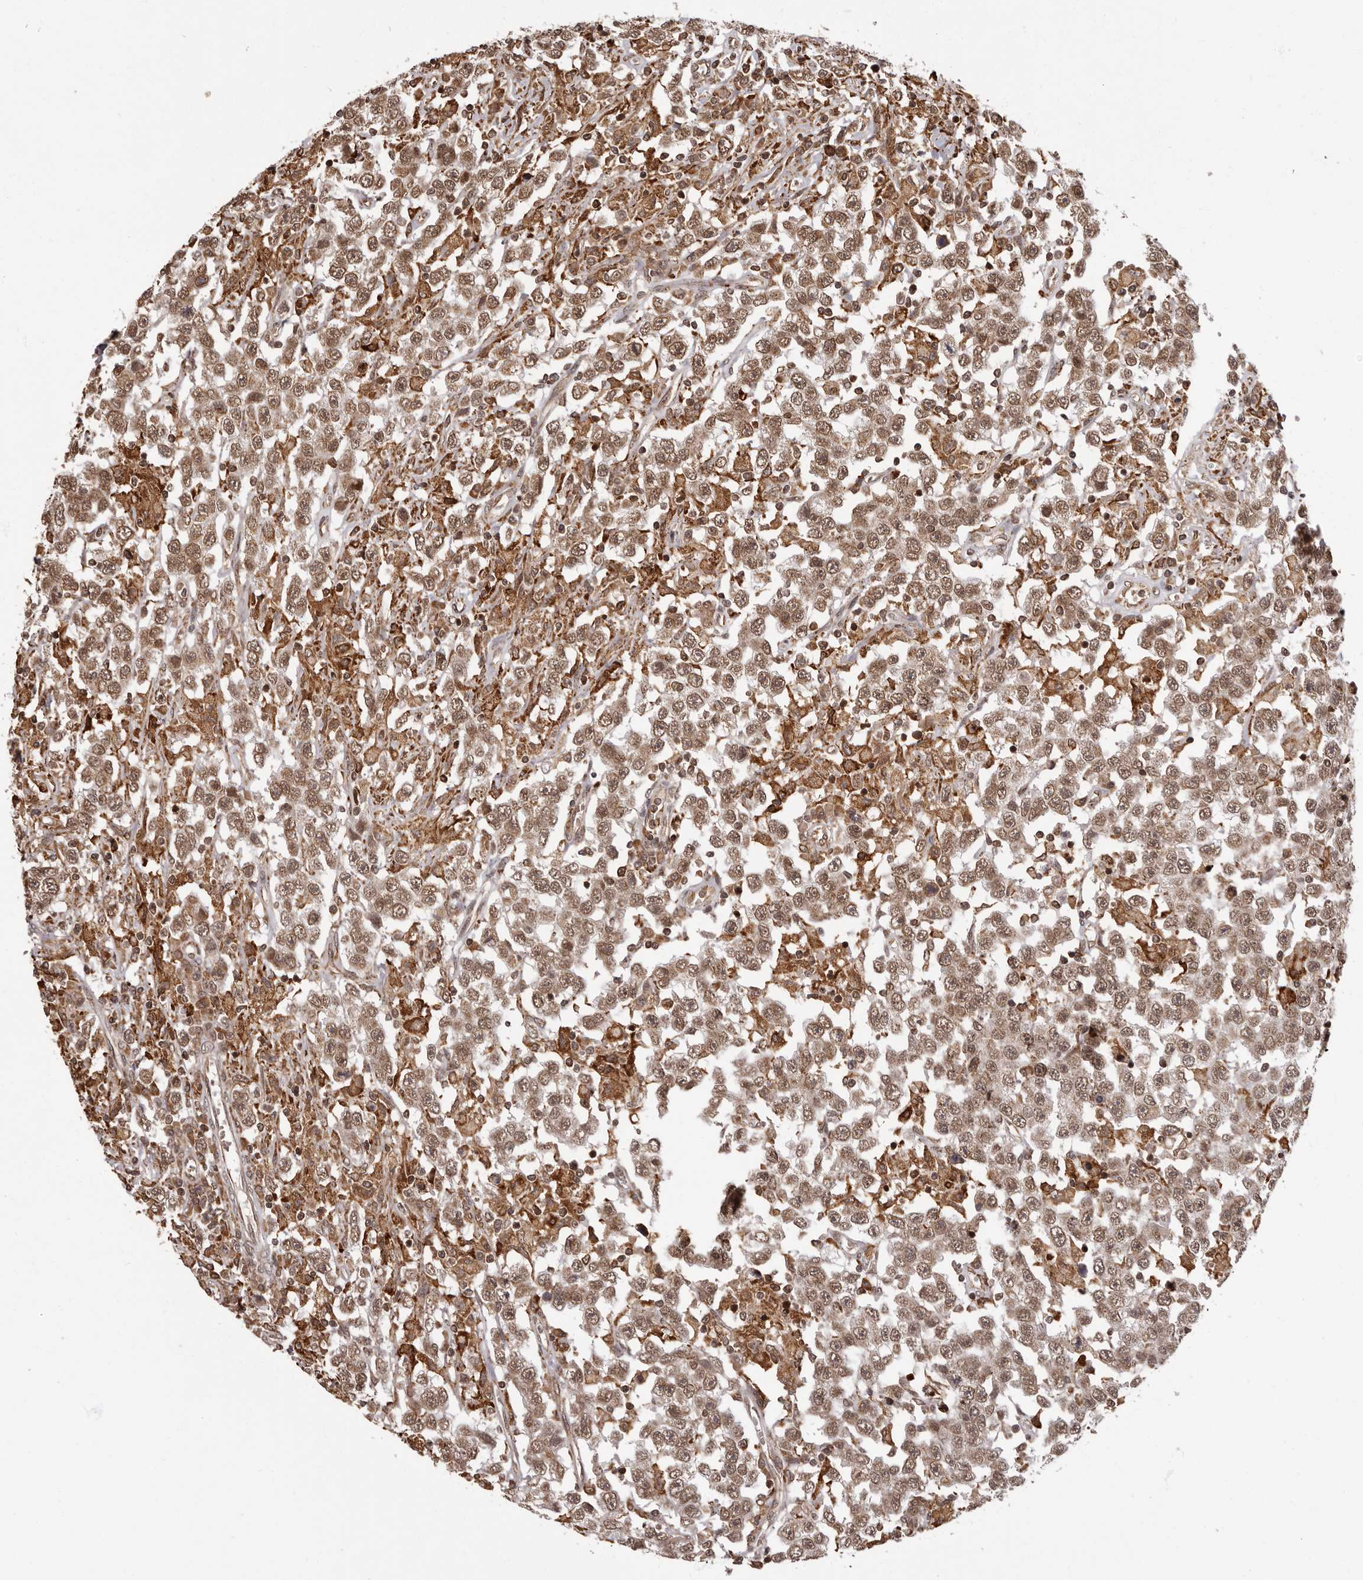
{"staining": {"intensity": "moderate", "quantity": ">75%", "location": "nuclear"}, "tissue": "testis cancer", "cell_type": "Tumor cells", "image_type": "cancer", "snomed": [{"axis": "morphology", "description": "Seminoma, NOS"}, {"axis": "topography", "description": "Testis"}], "caption": "Protein analysis of testis seminoma tissue reveals moderate nuclear expression in approximately >75% of tumor cells.", "gene": "IL32", "patient": {"sex": "male", "age": 41}}